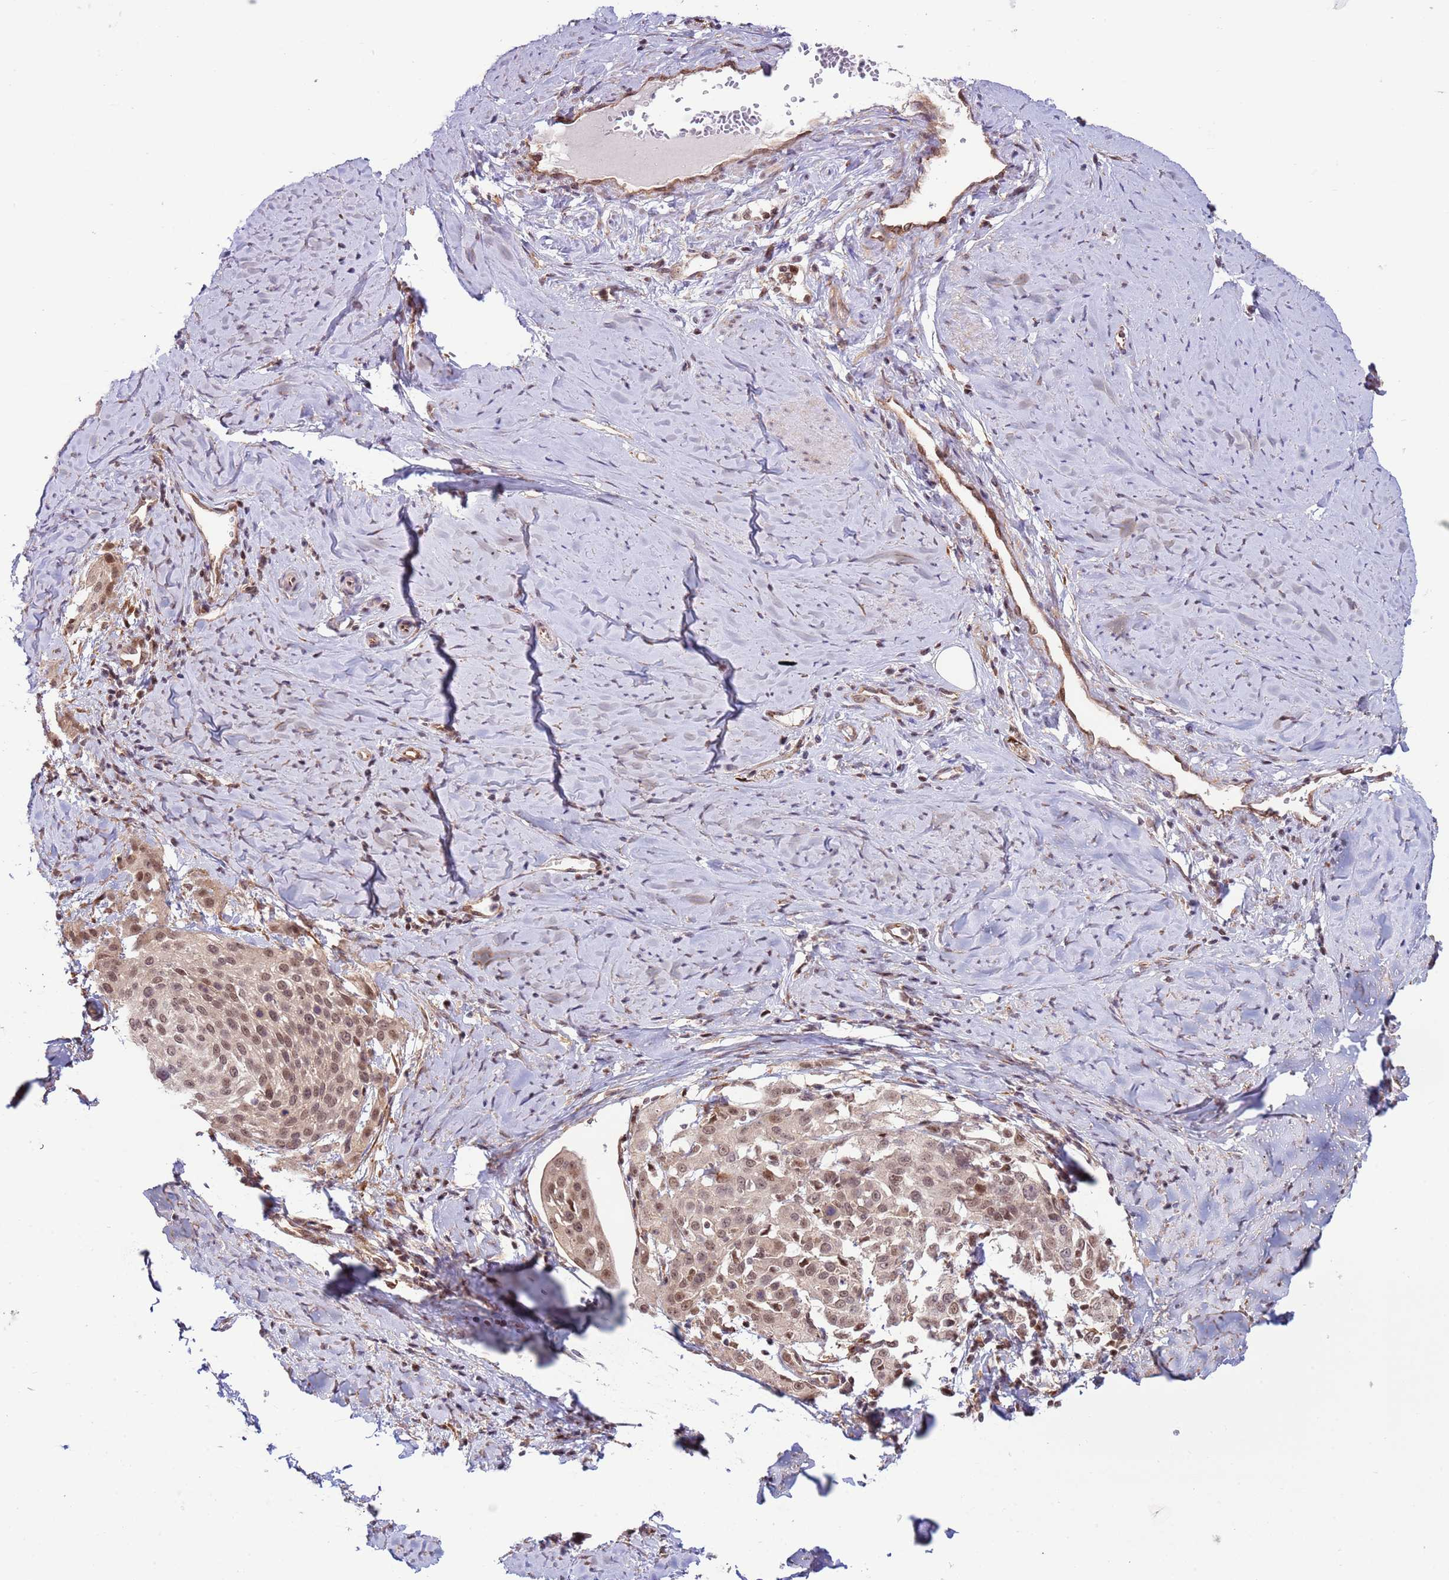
{"staining": {"intensity": "moderate", "quantity": ">75%", "location": "nuclear"}, "tissue": "cervical cancer", "cell_type": "Tumor cells", "image_type": "cancer", "snomed": [{"axis": "morphology", "description": "Squamous cell carcinoma, NOS"}, {"axis": "topography", "description": "Cervix"}], "caption": "Protein staining of squamous cell carcinoma (cervical) tissue demonstrates moderate nuclear positivity in about >75% of tumor cells.", "gene": "DCAF4", "patient": {"sex": "female", "age": 44}}